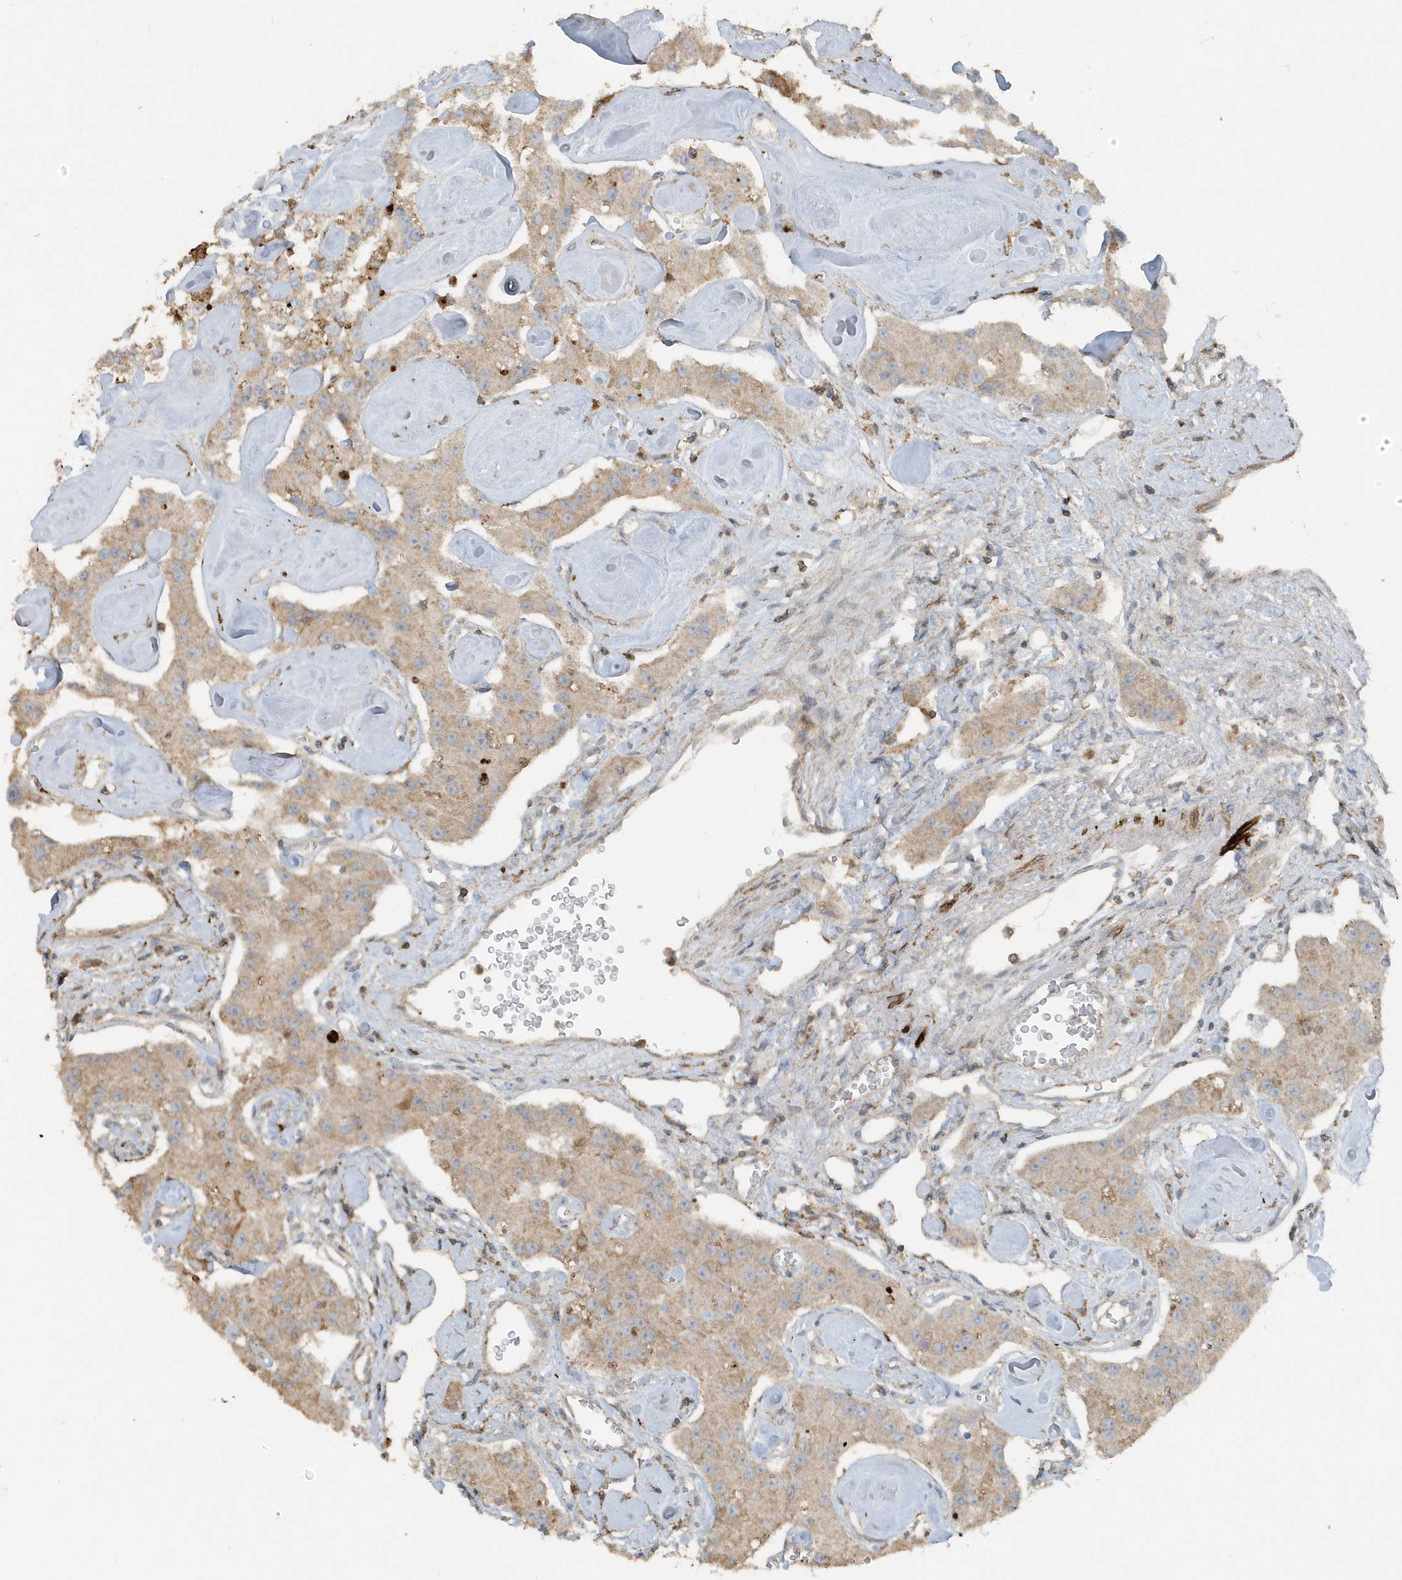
{"staining": {"intensity": "weak", "quantity": ">75%", "location": "cytoplasmic/membranous"}, "tissue": "carcinoid", "cell_type": "Tumor cells", "image_type": "cancer", "snomed": [{"axis": "morphology", "description": "Carcinoid, malignant, NOS"}, {"axis": "topography", "description": "Pancreas"}], "caption": "Human carcinoid stained with a brown dye shows weak cytoplasmic/membranous positive positivity in about >75% of tumor cells.", "gene": "ACTC1", "patient": {"sex": "male", "age": 41}}